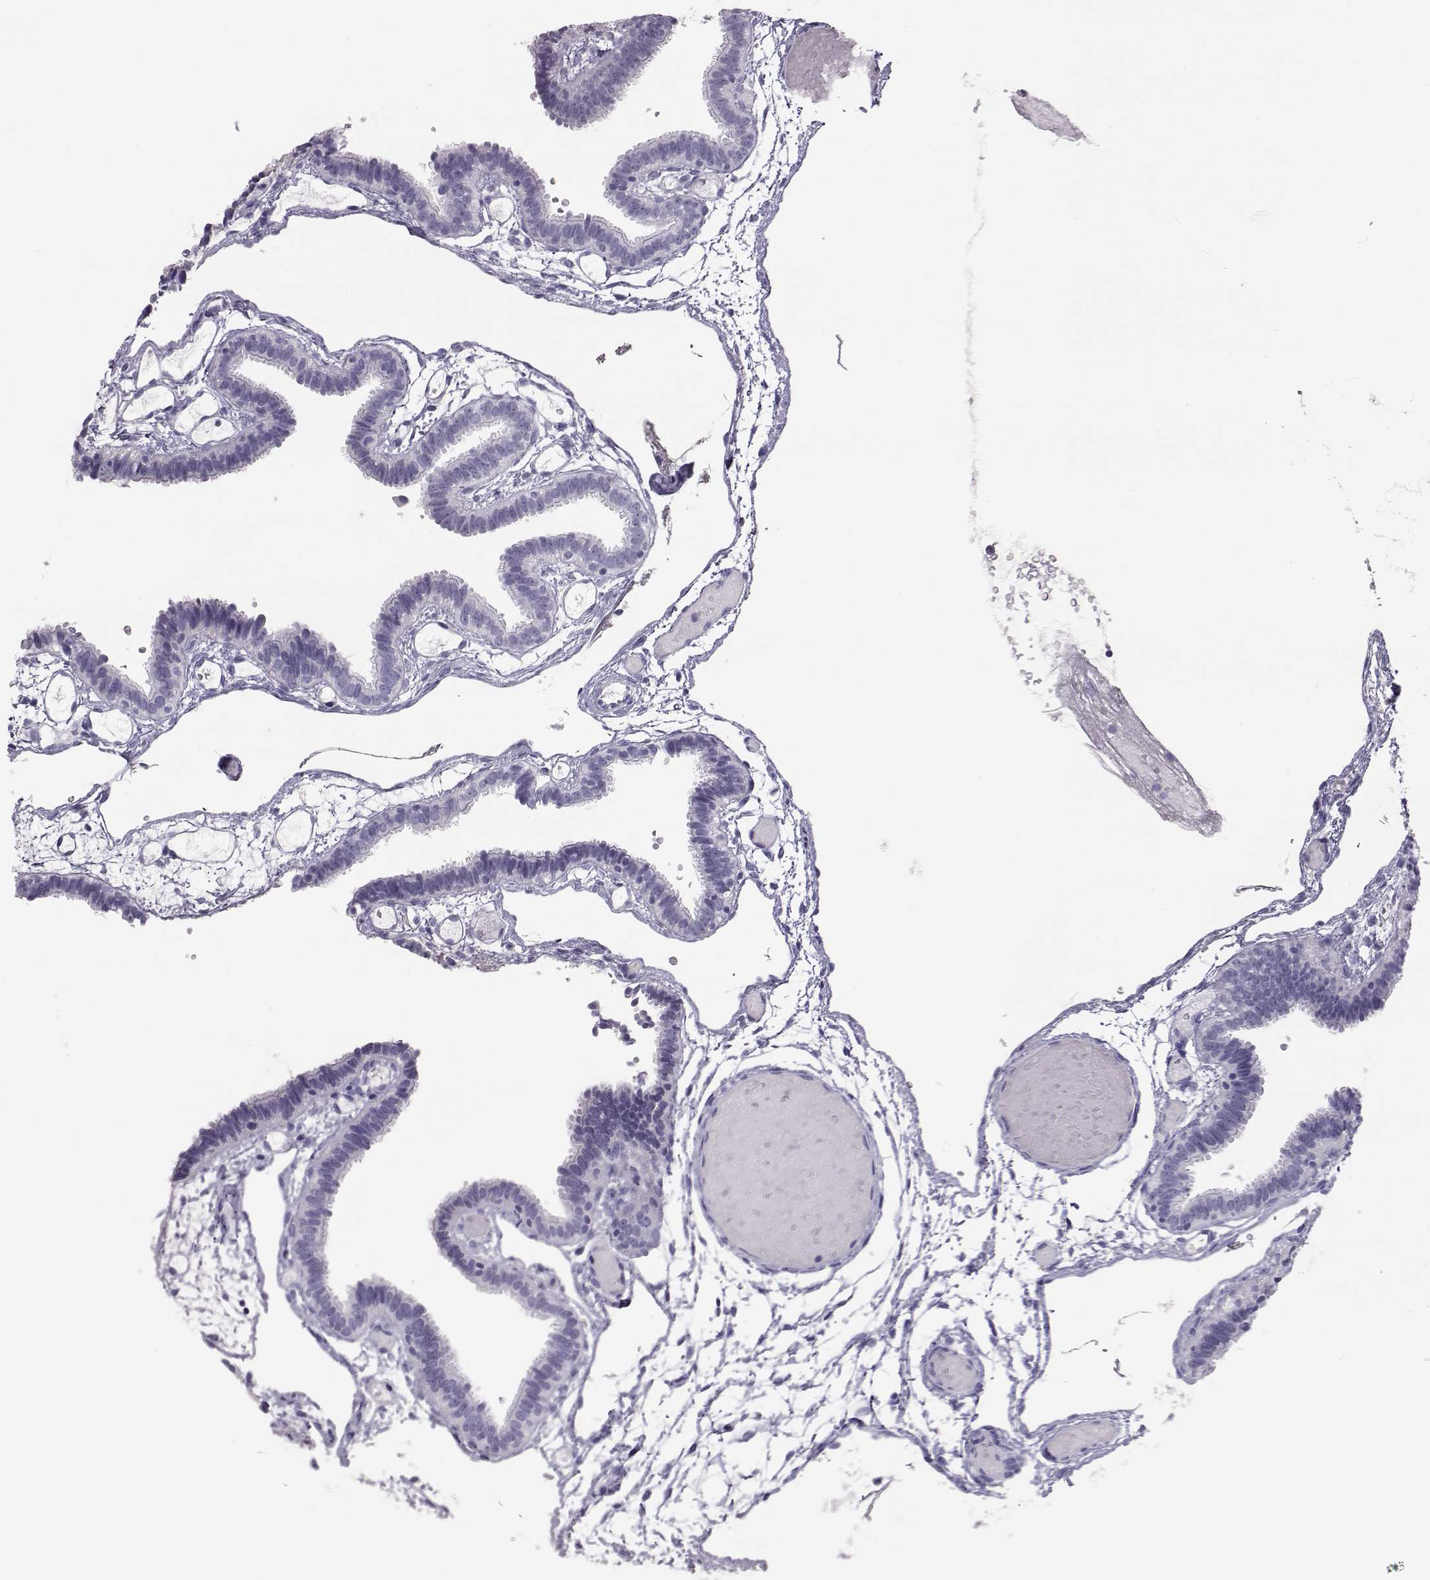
{"staining": {"intensity": "negative", "quantity": "none", "location": "none"}, "tissue": "fallopian tube", "cell_type": "Glandular cells", "image_type": "normal", "snomed": [{"axis": "morphology", "description": "Normal tissue, NOS"}, {"axis": "topography", "description": "Fallopian tube"}], "caption": "The photomicrograph reveals no significant positivity in glandular cells of fallopian tube. The staining was performed using DAB (3,3'-diaminobenzidine) to visualize the protein expression in brown, while the nuclei were stained in blue with hematoxylin (Magnification: 20x).", "gene": "ITLN1", "patient": {"sex": "female", "age": 37}}